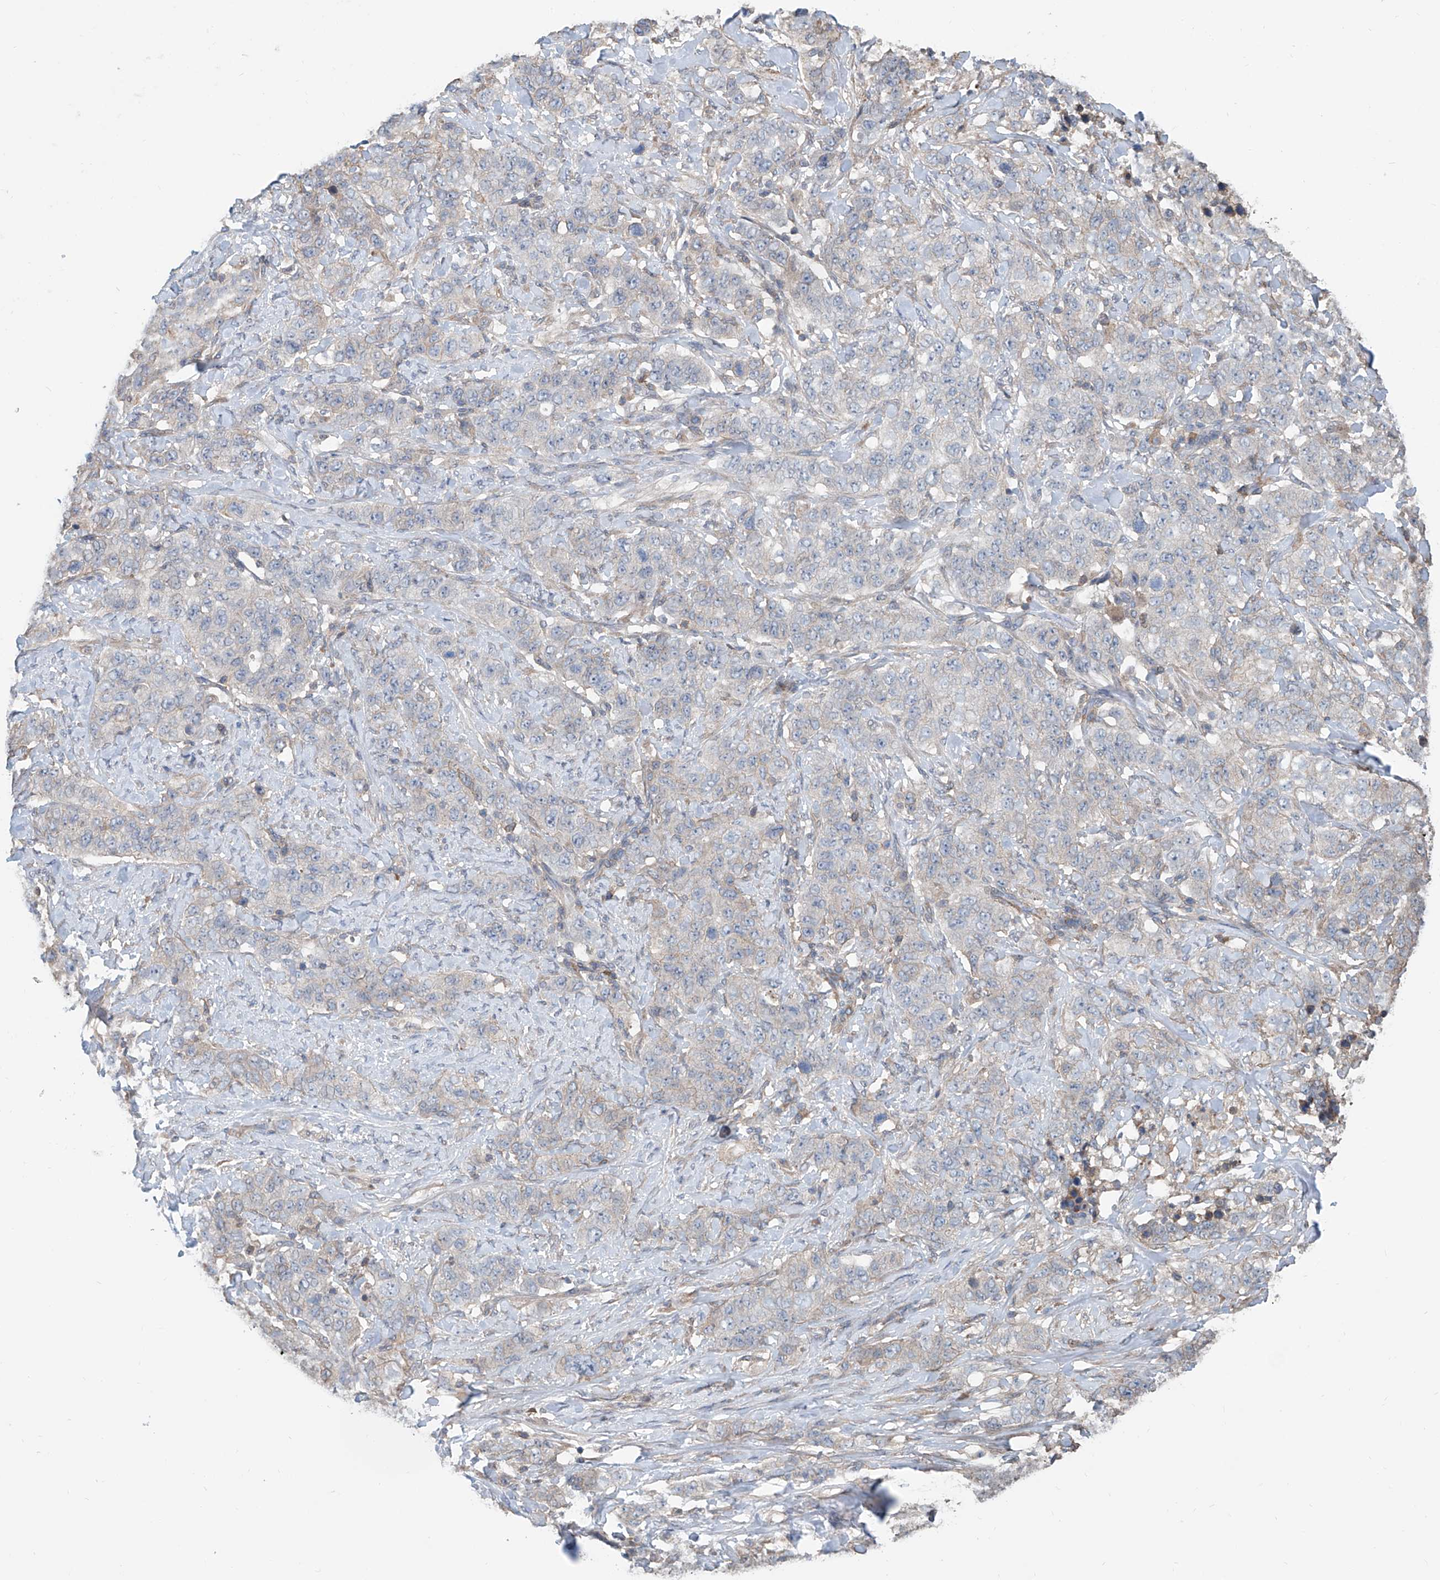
{"staining": {"intensity": "negative", "quantity": "none", "location": "none"}, "tissue": "stomach cancer", "cell_type": "Tumor cells", "image_type": "cancer", "snomed": [{"axis": "morphology", "description": "Adenocarcinoma, NOS"}, {"axis": "topography", "description": "Stomach"}], "caption": "Tumor cells are negative for protein expression in human stomach cancer. (DAB (3,3'-diaminobenzidine) immunohistochemistry visualized using brightfield microscopy, high magnification).", "gene": "KCNK10", "patient": {"sex": "male", "age": 48}}